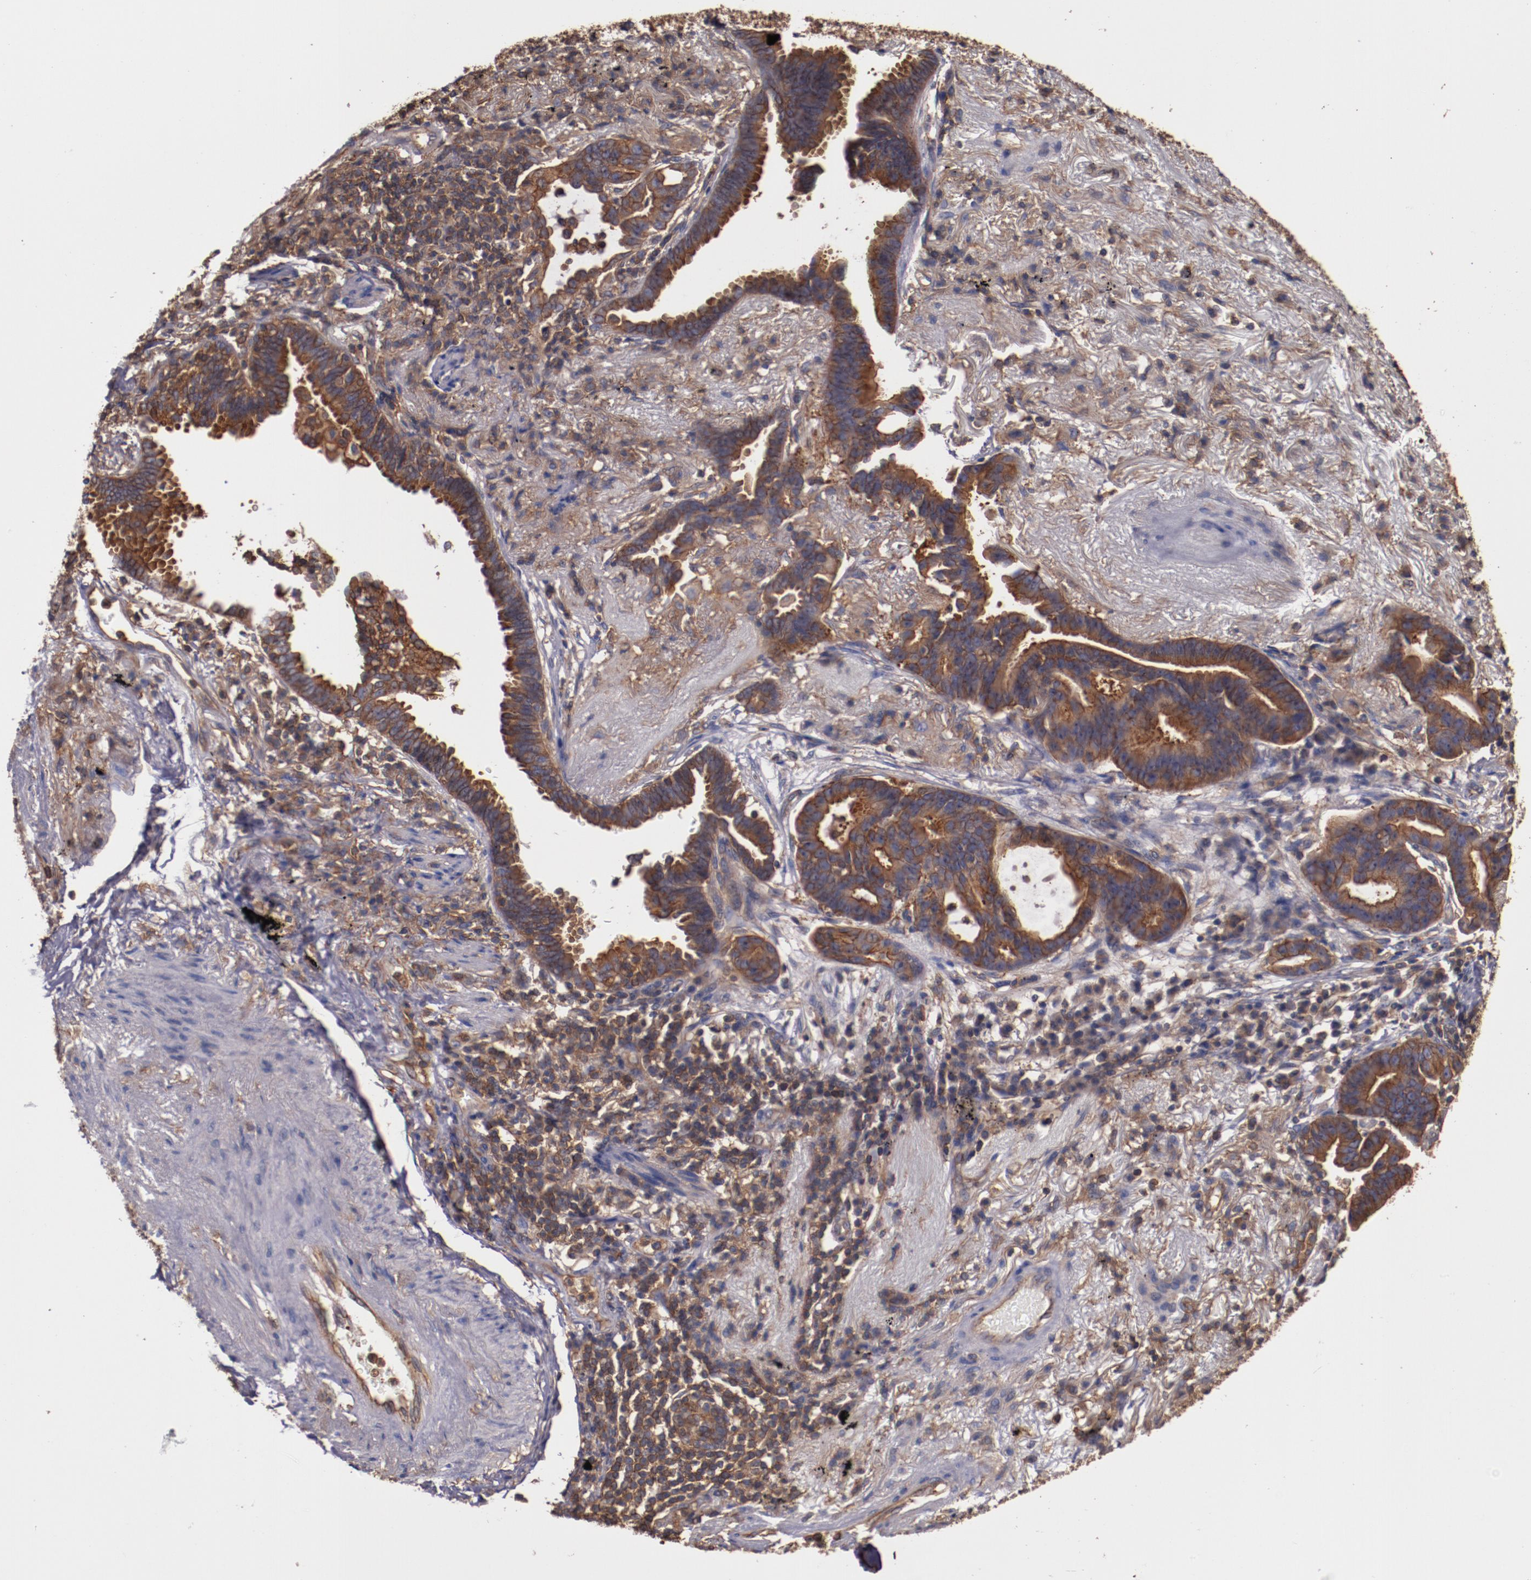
{"staining": {"intensity": "strong", "quantity": ">75%", "location": "cytoplasmic/membranous"}, "tissue": "lung cancer", "cell_type": "Tumor cells", "image_type": "cancer", "snomed": [{"axis": "morphology", "description": "Adenocarcinoma, NOS"}, {"axis": "topography", "description": "Lung"}], "caption": "Adenocarcinoma (lung) was stained to show a protein in brown. There is high levels of strong cytoplasmic/membranous staining in about >75% of tumor cells.", "gene": "TMOD3", "patient": {"sex": "female", "age": 64}}